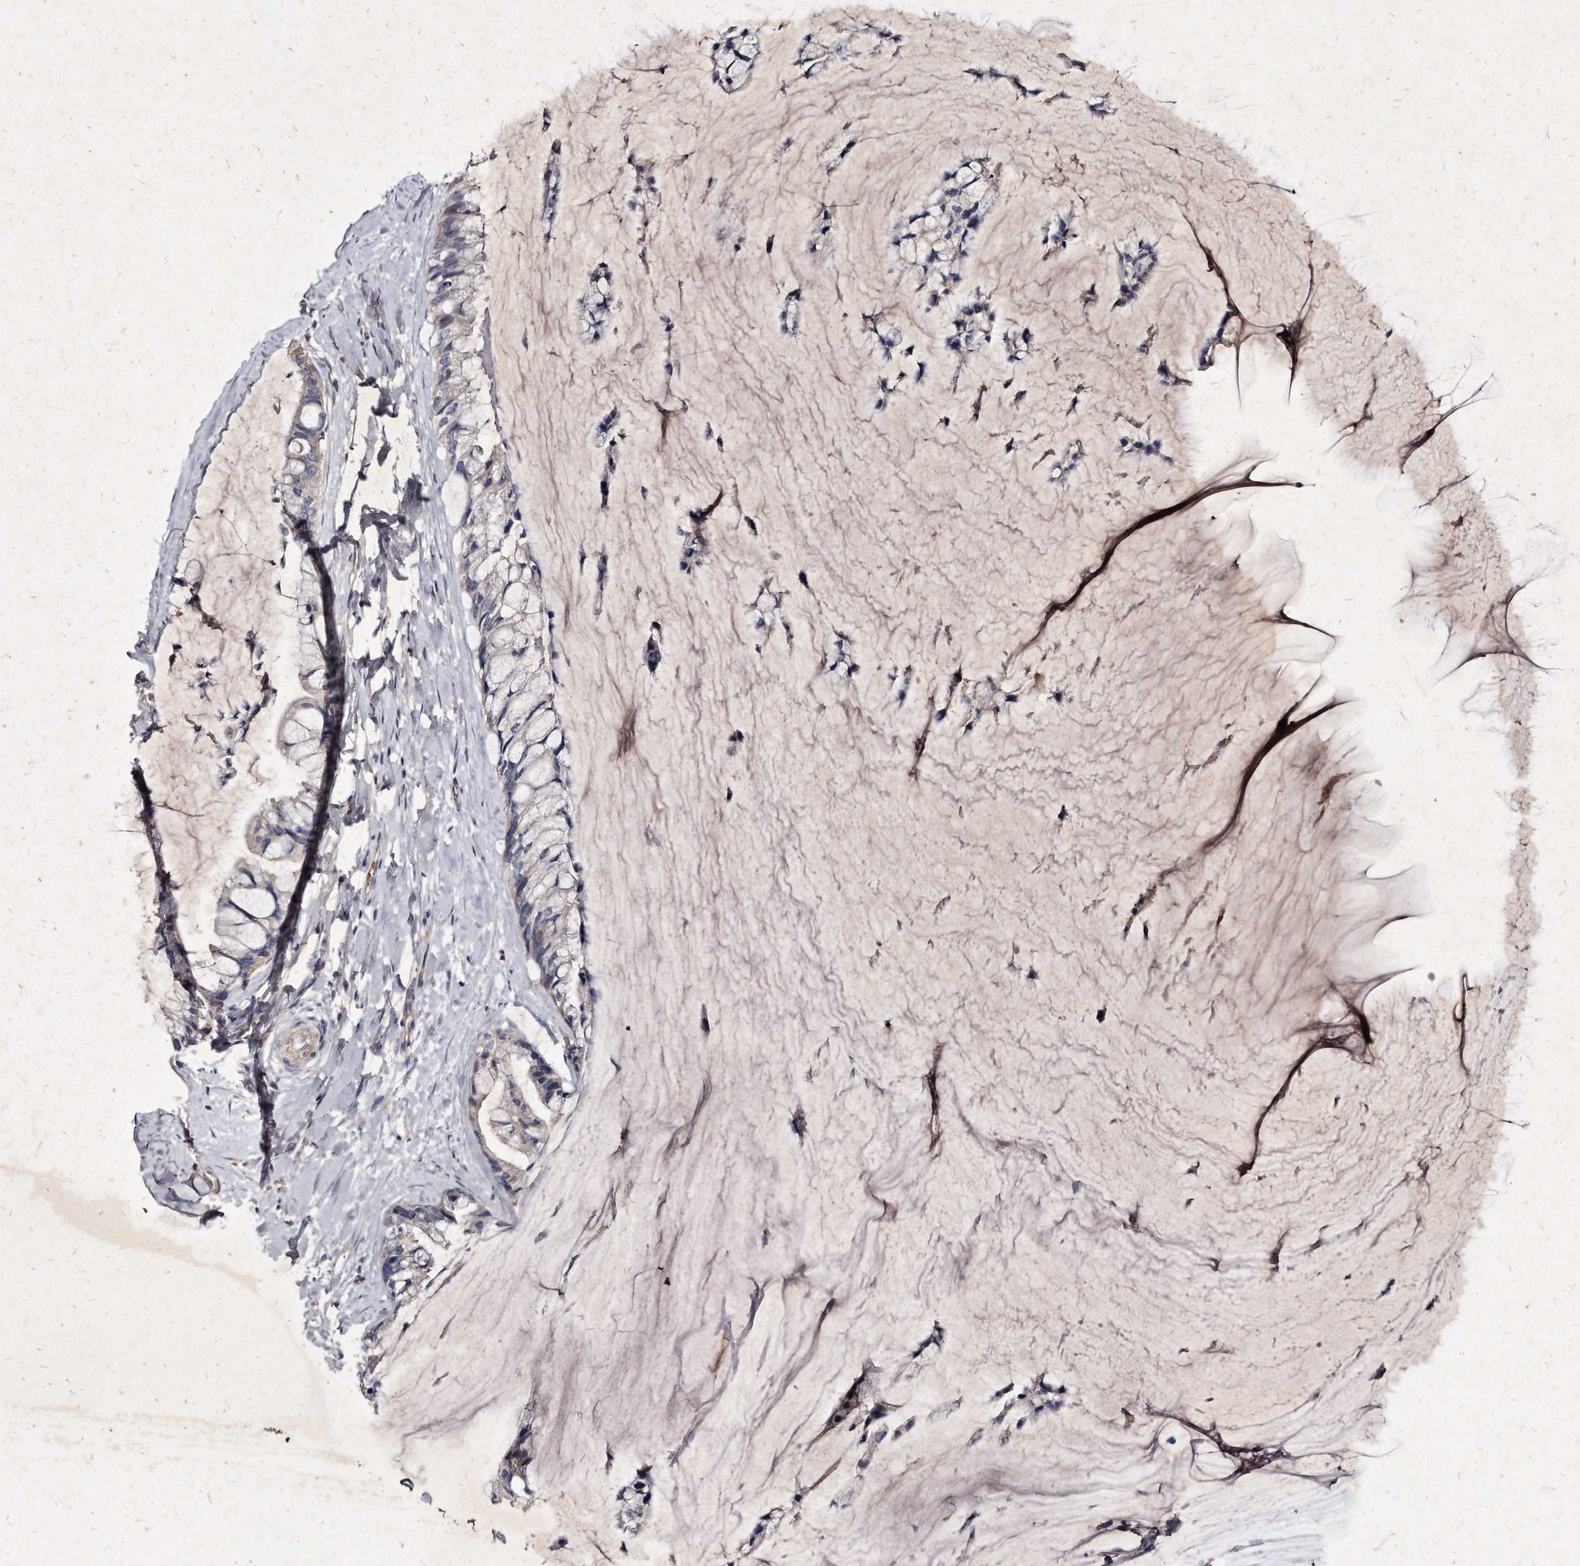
{"staining": {"intensity": "negative", "quantity": "none", "location": "none"}, "tissue": "ovarian cancer", "cell_type": "Tumor cells", "image_type": "cancer", "snomed": [{"axis": "morphology", "description": "Cystadenocarcinoma, mucinous, NOS"}, {"axis": "topography", "description": "Ovary"}], "caption": "Protein analysis of mucinous cystadenocarcinoma (ovarian) shows no significant staining in tumor cells. (DAB immunohistochemistry (IHC) visualized using brightfield microscopy, high magnification).", "gene": "KLHDC3", "patient": {"sex": "female", "age": 39}}